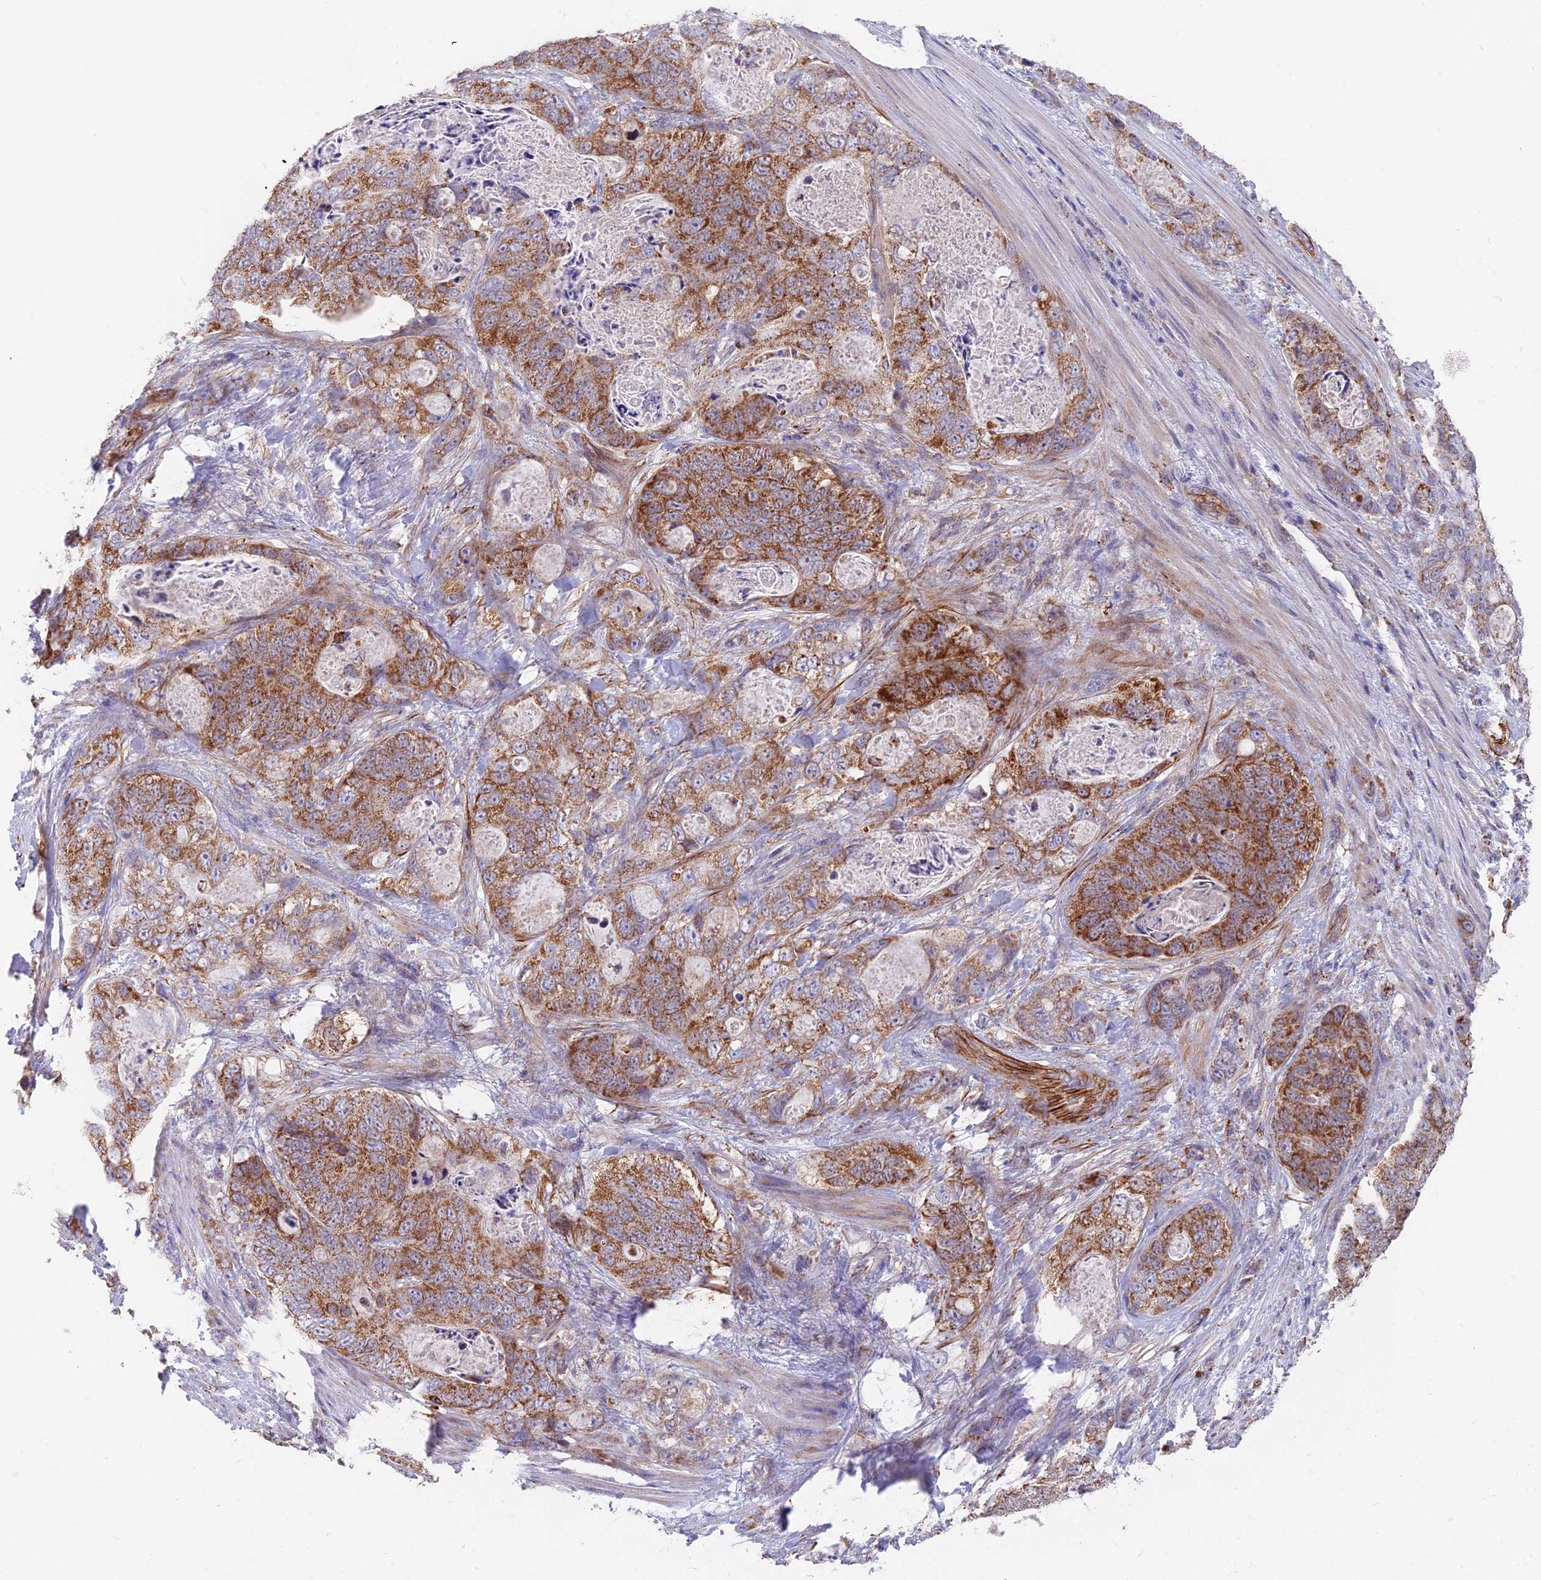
{"staining": {"intensity": "strong", "quantity": ">75%", "location": "cytoplasmic/membranous"}, "tissue": "stomach cancer", "cell_type": "Tumor cells", "image_type": "cancer", "snomed": [{"axis": "morphology", "description": "Normal tissue, NOS"}, {"axis": "morphology", "description": "Adenocarcinoma, NOS"}, {"axis": "topography", "description": "Stomach"}], "caption": "The micrograph demonstrates a brown stain indicating the presence of a protein in the cytoplasmic/membranous of tumor cells in stomach adenocarcinoma.", "gene": "TIGD6", "patient": {"sex": "female", "age": 89}}